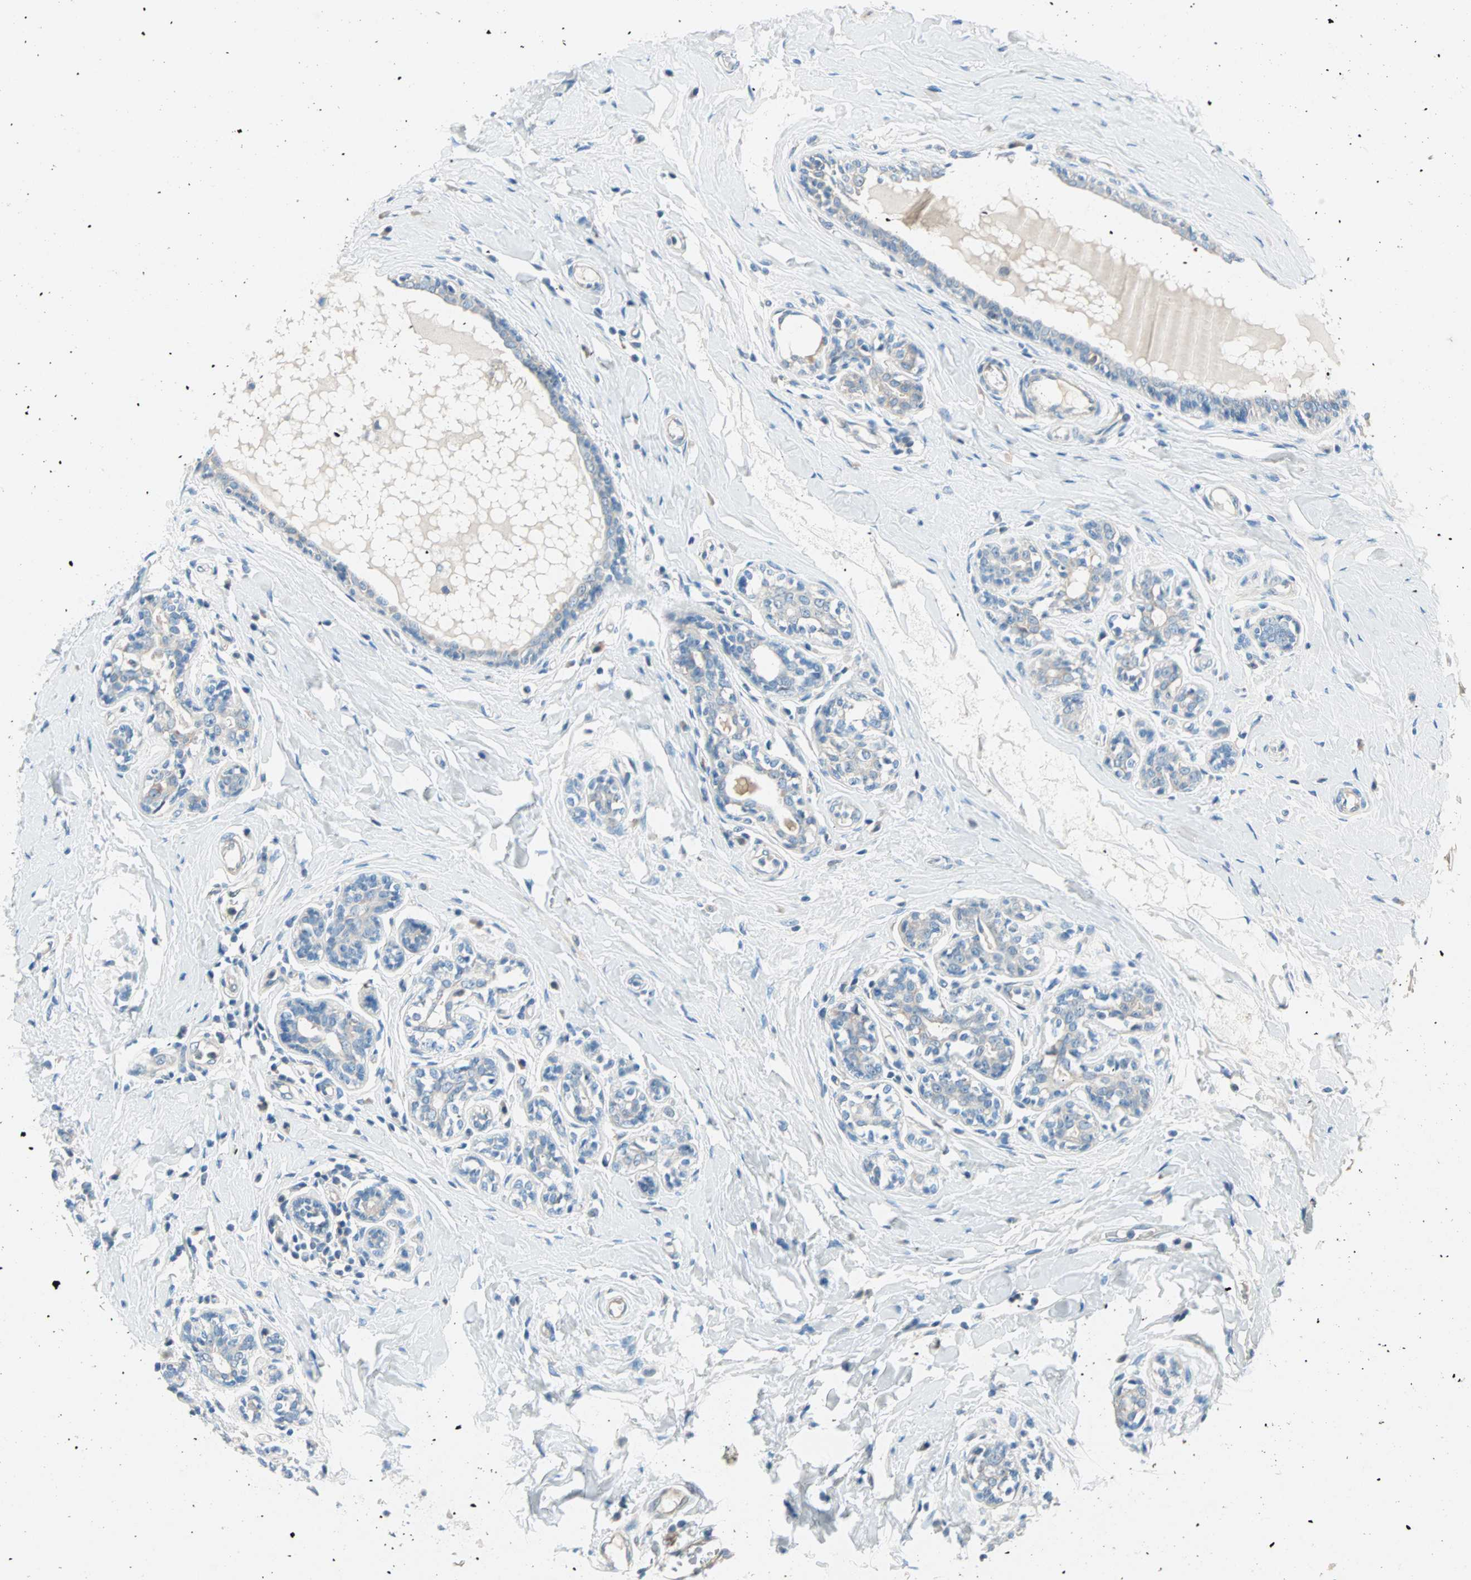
{"staining": {"intensity": "negative", "quantity": "none", "location": "none"}, "tissue": "breast cancer", "cell_type": "Tumor cells", "image_type": "cancer", "snomed": [{"axis": "morphology", "description": "Normal tissue, NOS"}, {"axis": "morphology", "description": "Duct carcinoma"}, {"axis": "topography", "description": "Breast"}], "caption": "This is an immunohistochemistry photomicrograph of human invasive ductal carcinoma (breast). There is no expression in tumor cells.", "gene": "TMEM163", "patient": {"sex": "female", "age": 40}}